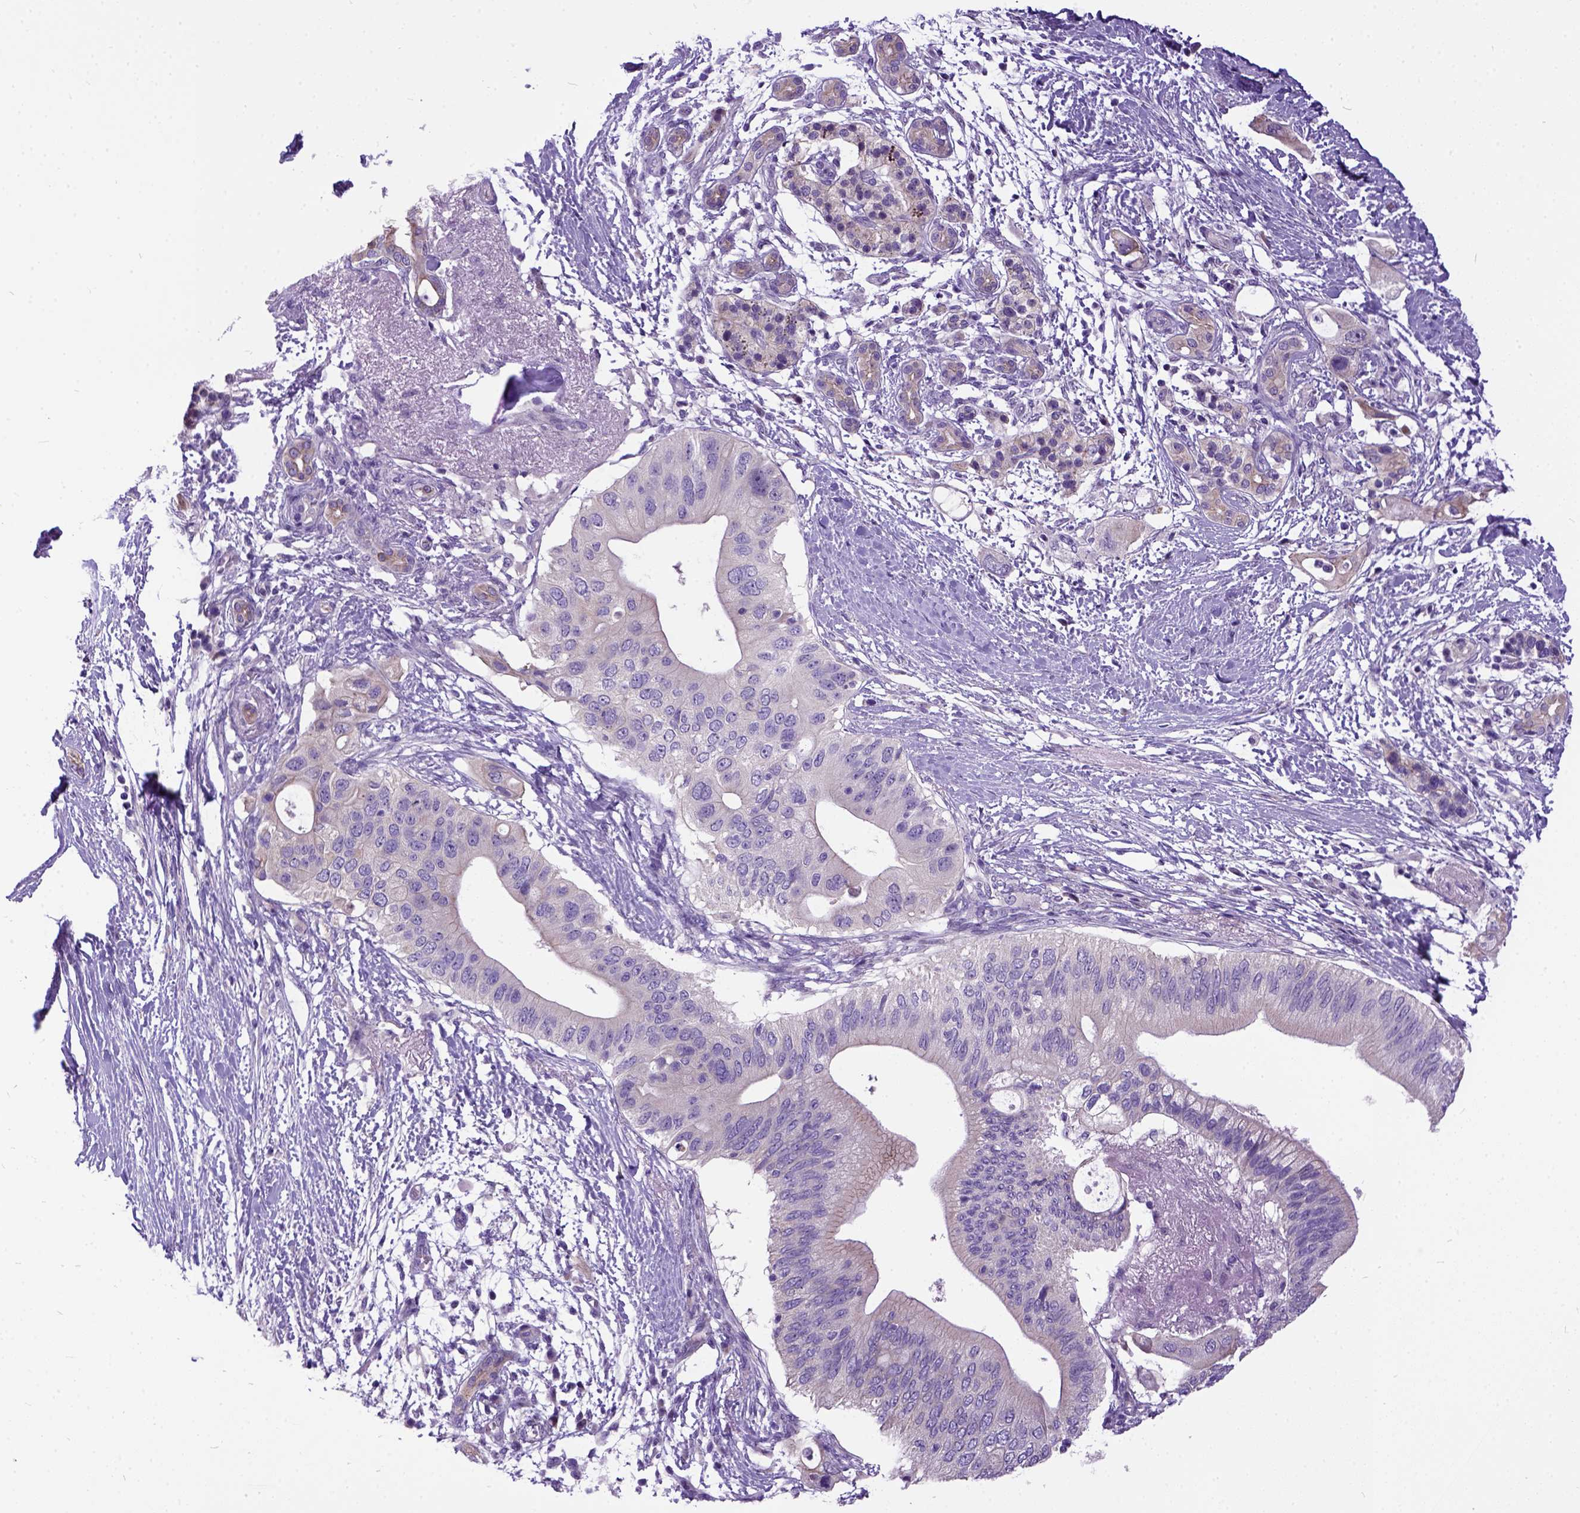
{"staining": {"intensity": "weak", "quantity": "25%-75%", "location": "cytoplasmic/membranous"}, "tissue": "pancreatic cancer", "cell_type": "Tumor cells", "image_type": "cancer", "snomed": [{"axis": "morphology", "description": "Adenocarcinoma, NOS"}, {"axis": "topography", "description": "Pancreas"}], "caption": "Pancreatic cancer (adenocarcinoma) tissue reveals weak cytoplasmic/membranous positivity in approximately 25%-75% of tumor cells, visualized by immunohistochemistry. (Brightfield microscopy of DAB IHC at high magnification).", "gene": "NEK5", "patient": {"sex": "female", "age": 72}}